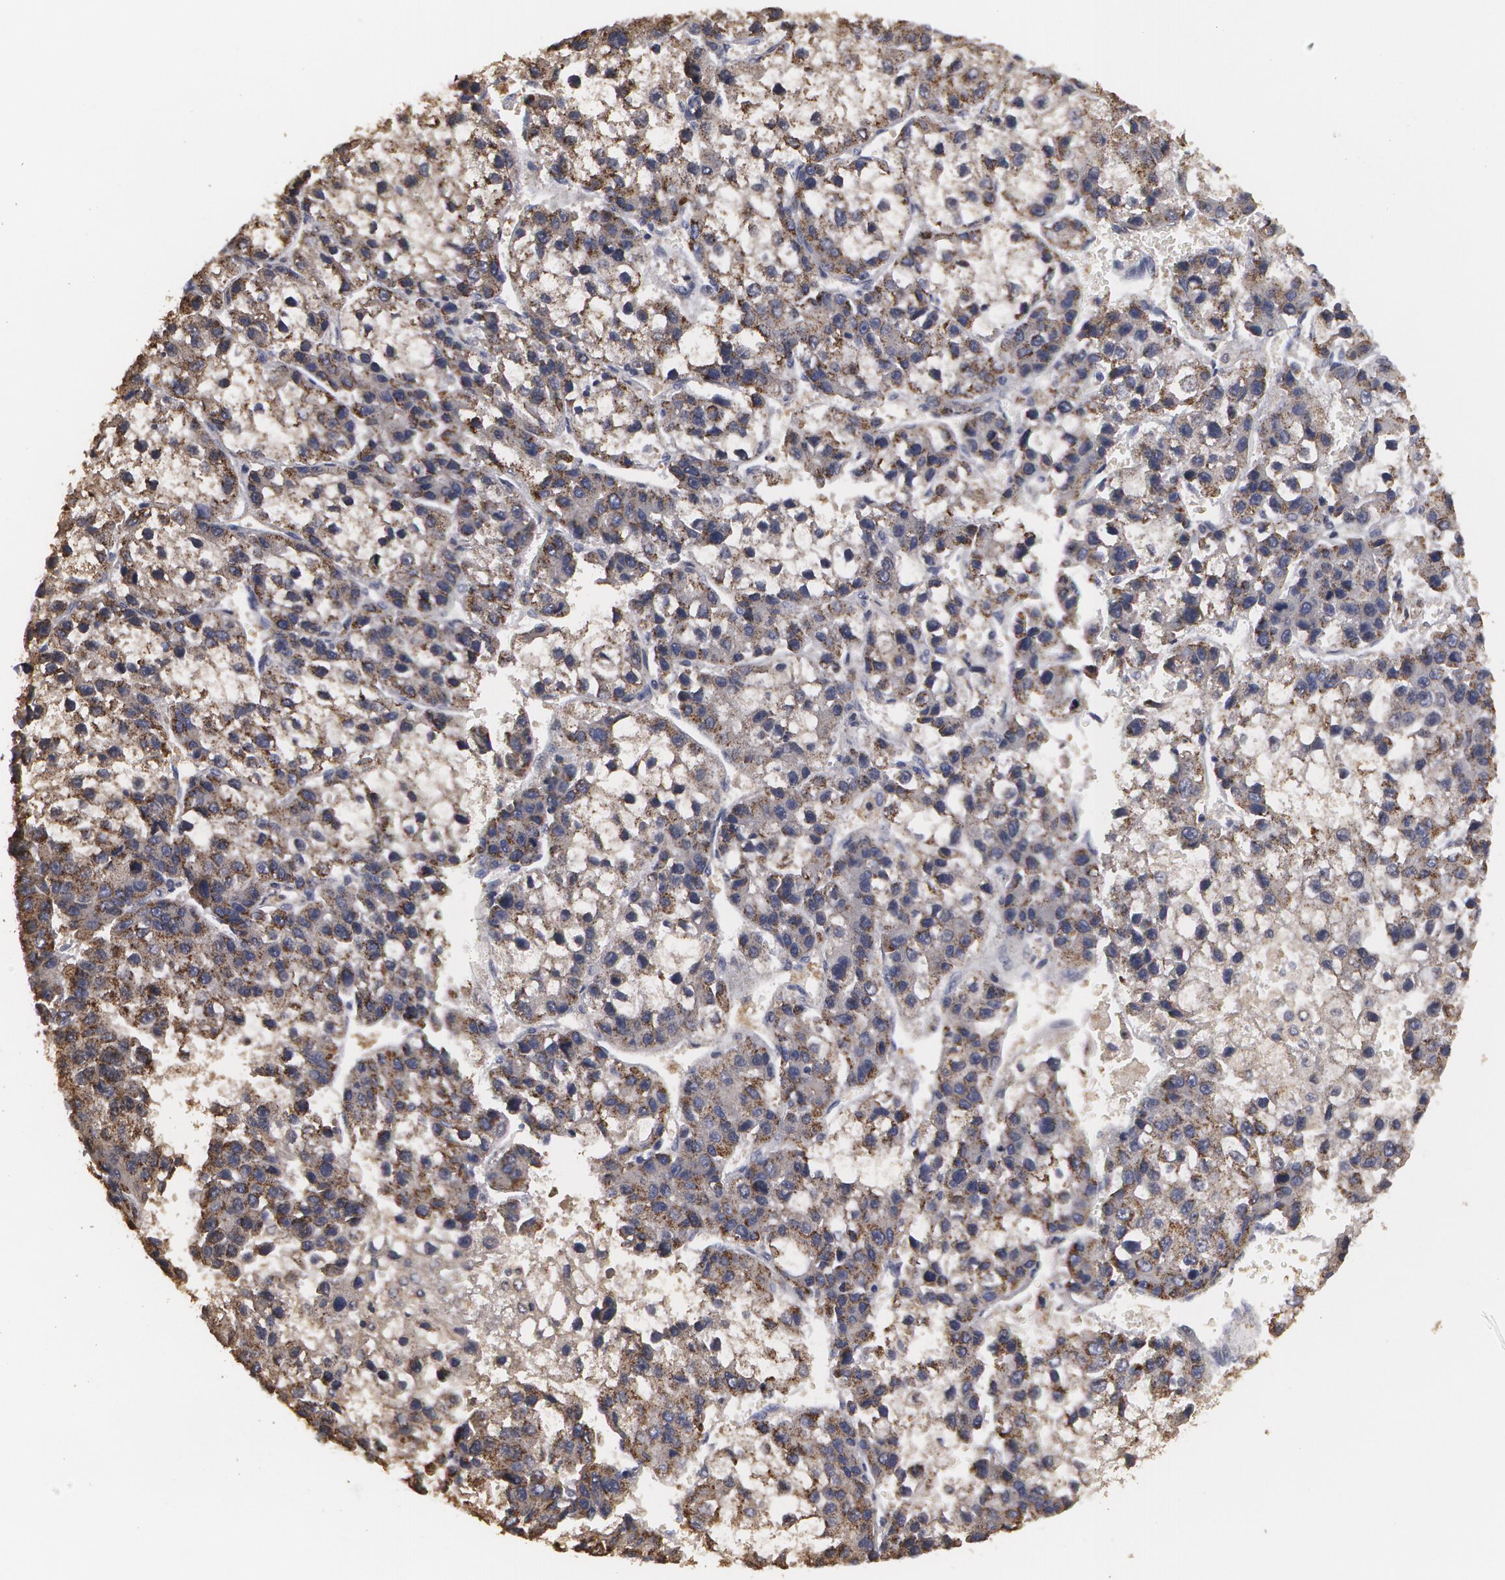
{"staining": {"intensity": "moderate", "quantity": ">75%", "location": "cytoplasmic/membranous"}, "tissue": "liver cancer", "cell_type": "Tumor cells", "image_type": "cancer", "snomed": [{"axis": "morphology", "description": "Carcinoma, Hepatocellular, NOS"}, {"axis": "topography", "description": "Liver"}], "caption": "Protein staining of liver cancer (hepatocellular carcinoma) tissue exhibits moderate cytoplasmic/membranous expression in about >75% of tumor cells. (Stains: DAB (3,3'-diaminobenzidine) in brown, nuclei in blue, Microscopy: brightfield microscopy at high magnification).", "gene": "CAT", "patient": {"sex": "female", "age": 66}}